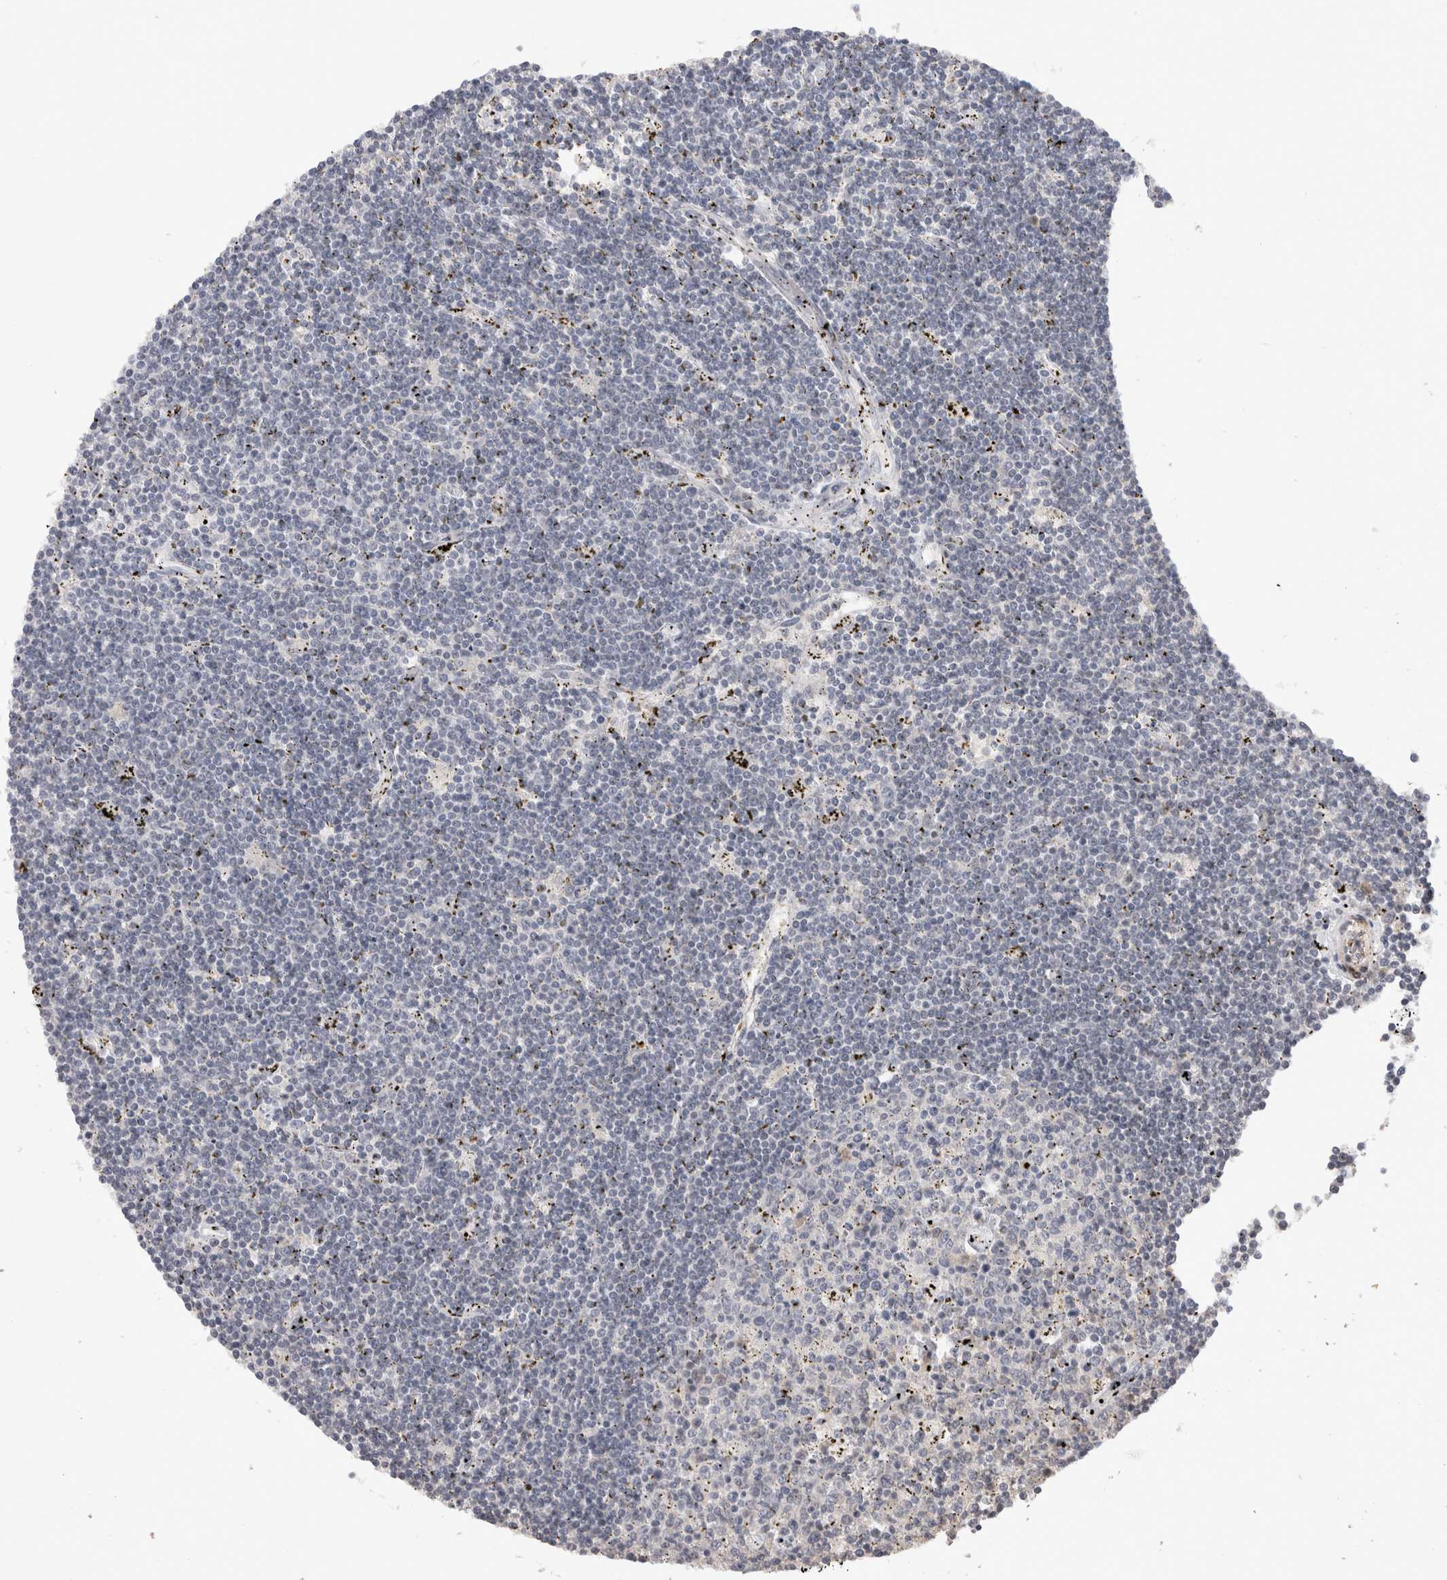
{"staining": {"intensity": "negative", "quantity": "none", "location": "none"}, "tissue": "lymphoma", "cell_type": "Tumor cells", "image_type": "cancer", "snomed": [{"axis": "morphology", "description": "Malignant lymphoma, non-Hodgkin's type, Low grade"}, {"axis": "topography", "description": "Spleen"}], "caption": "Tumor cells are negative for protein expression in human low-grade malignant lymphoma, non-Hodgkin's type.", "gene": "CDH13", "patient": {"sex": "male", "age": 76}}